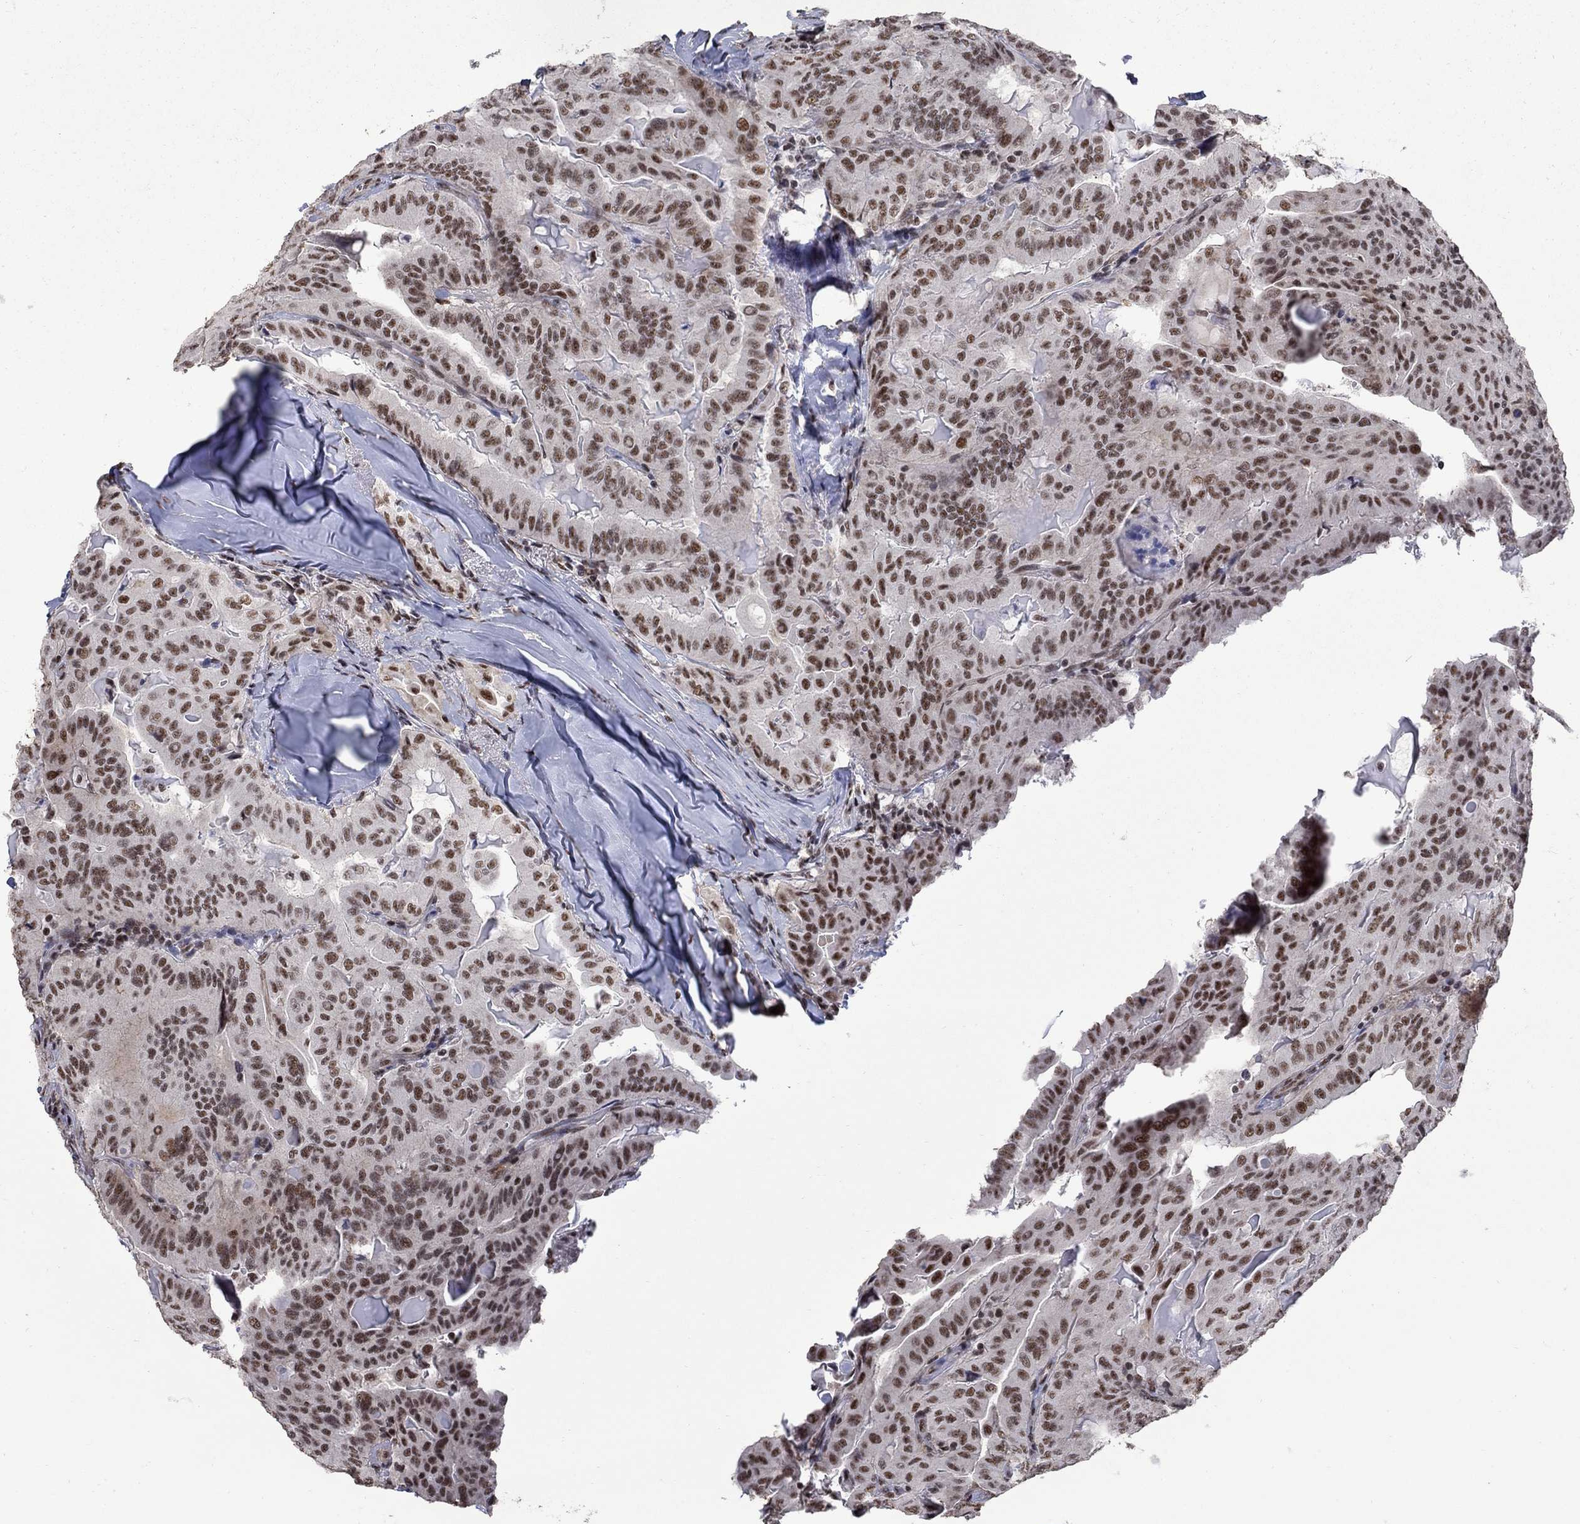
{"staining": {"intensity": "moderate", "quantity": ">75%", "location": "nuclear"}, "tissue": "thyroid cancer", "cell_type": "Tumor cells", "image_type": "cancer", "snomed": [{"axis": "morphology", "description": "Papillary adenocarcinoma, NOS"}, {"axis": "topography", "description": "Thyroid gland"}], "caption": "A medium amount of moderate nuclear positivity is seen in about >75% of tumor cells in thyroid cancer (papillary adenocarcinoma) tissue. (DAB (3,3'-diaminobenzidine) IHC, brown staining for protein, blue staining for nuclei).", "gene": "PNISR", "patient": {"sex": "female", "age": 68}}